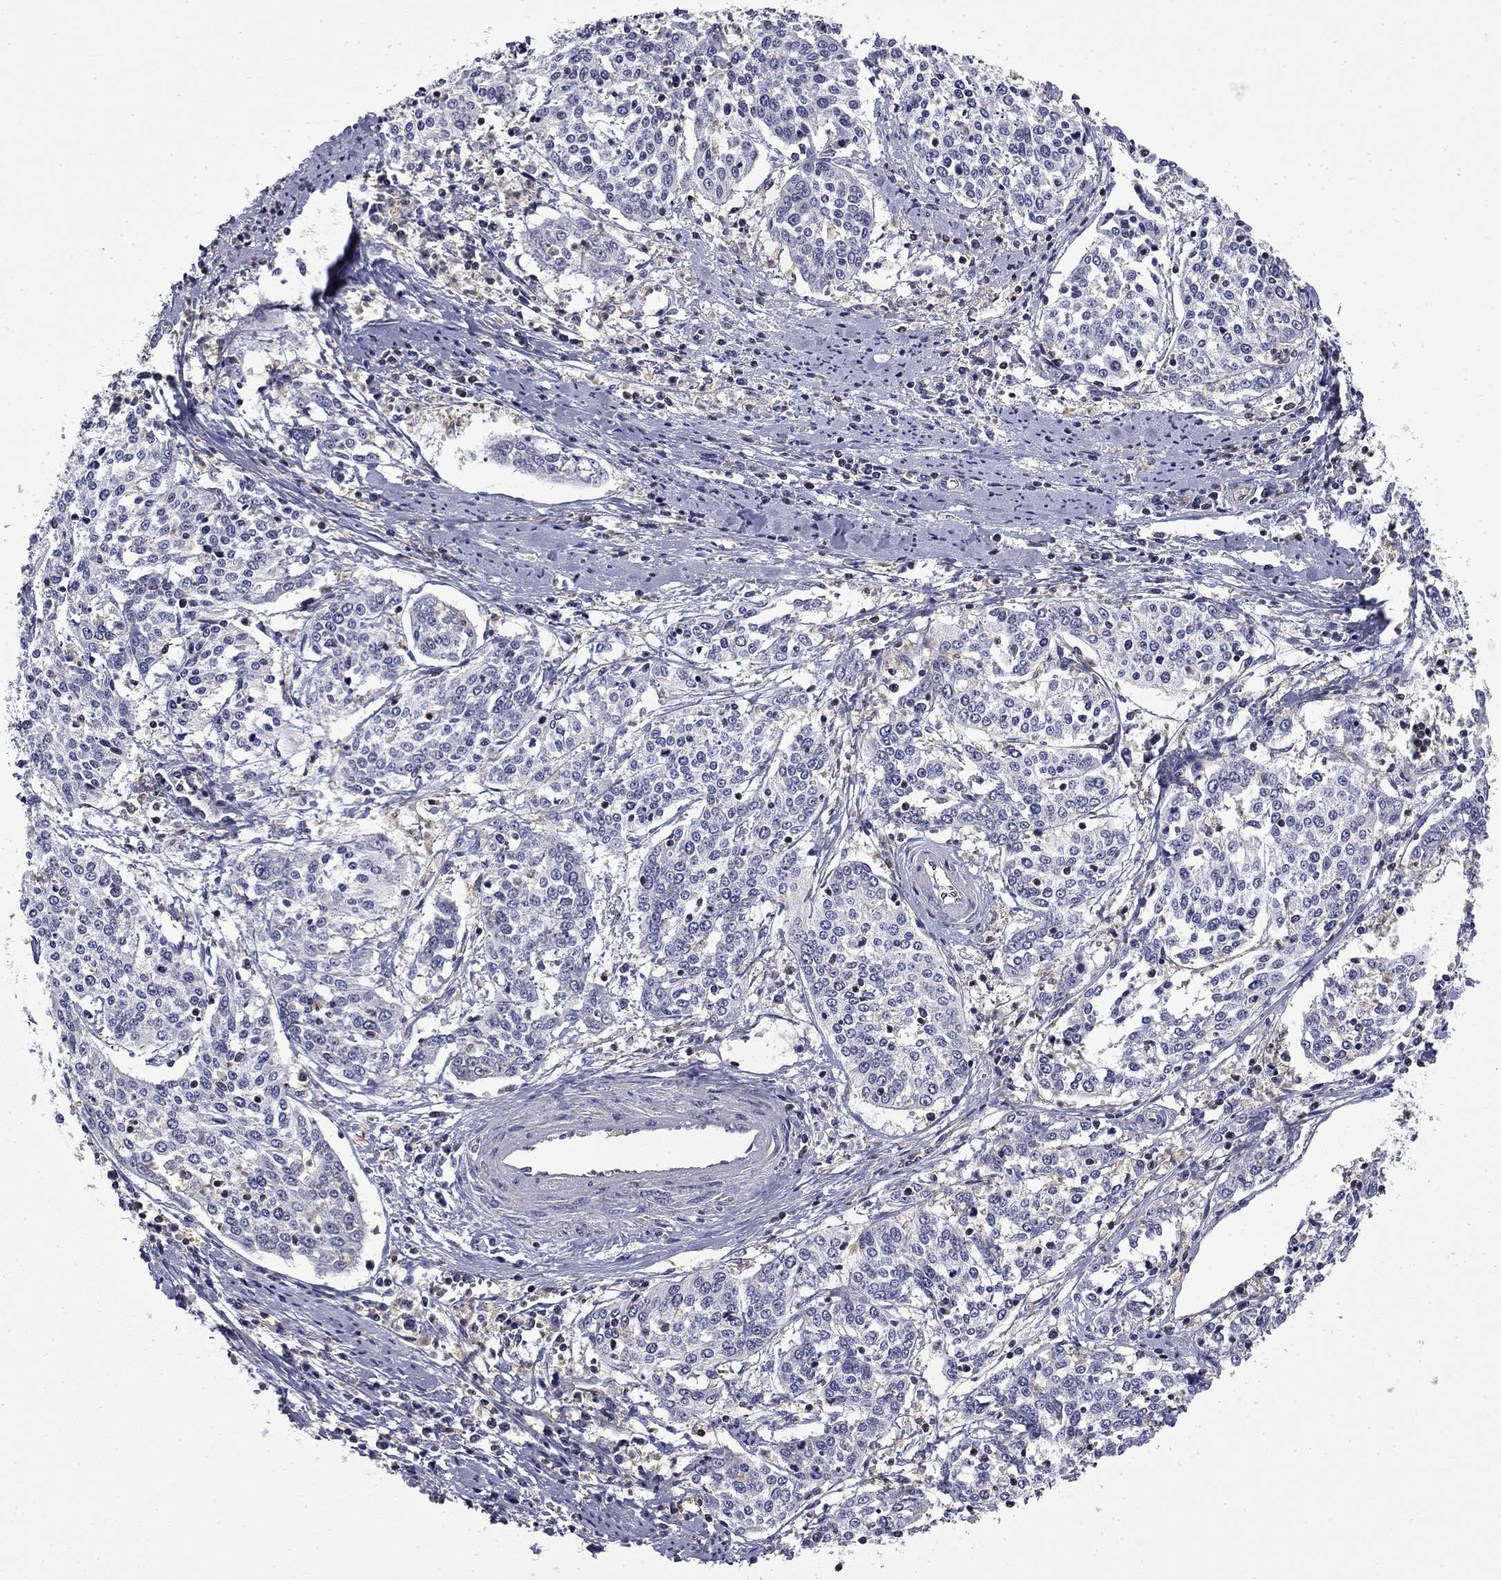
{"staining": {"intensity": "negative", "quantity": "none", "location": "none"}, "tissue": "cervical cancer", "cell_type": "Tumor cells", "image_type": "cancer", "snomed": [{"axis": "morphology", "description": "Squamous cell carcinoma, NOS"}, {"axis": "topography", "description": "Cervix"}], "caption": "DAB immunohistochemical staining of human cervical squamous cell carcinoma displays no significant expression in tumor cells.", "gene": "ARHGAP45", "patient": {"sex": "female", "age": 41}}